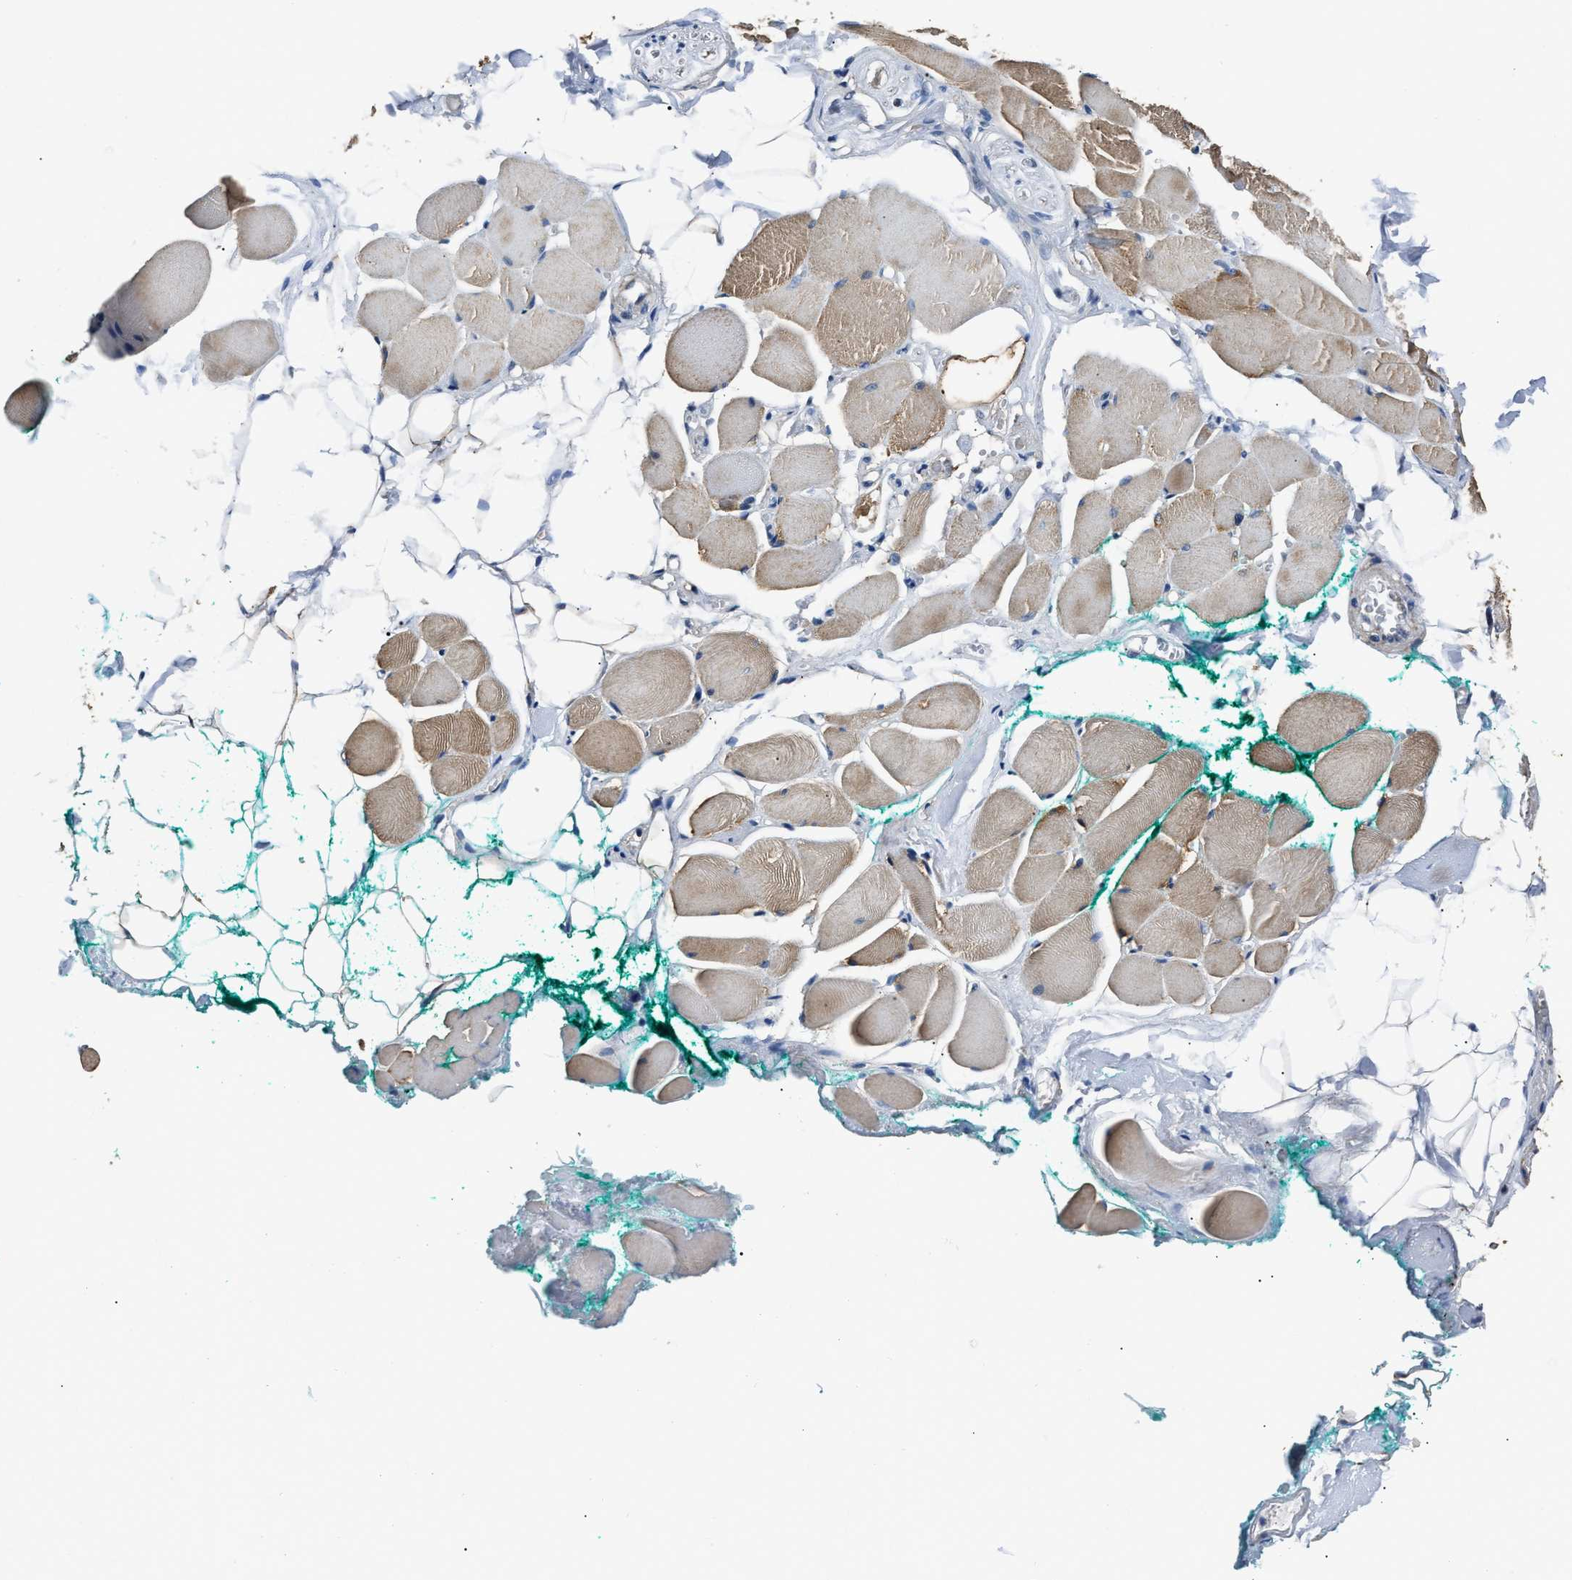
{"staining": {"intensity": "moderate", "quantity": ">75%", "location": "cytoplasmic/membranous"}, "tissue": "skeletal muscle", "cell_type": "Myocytes", "image_type": "normal", "snomed": [{"axis": "morphology", "description": "Normal tissue, NOS"}, {"axis": "topography", "description": "Skeletal muscle"}, {"axis": "topography", "description": "Peripheral nerve tissue"}], "caption": "A medium amount of moderate cytoplasmic/membranous staining is appreciated in approximately >75% of myocytes in normal skeletal muscle.", "gene": "NSUN5", "patient": {"sex": "female", "age": 84}}